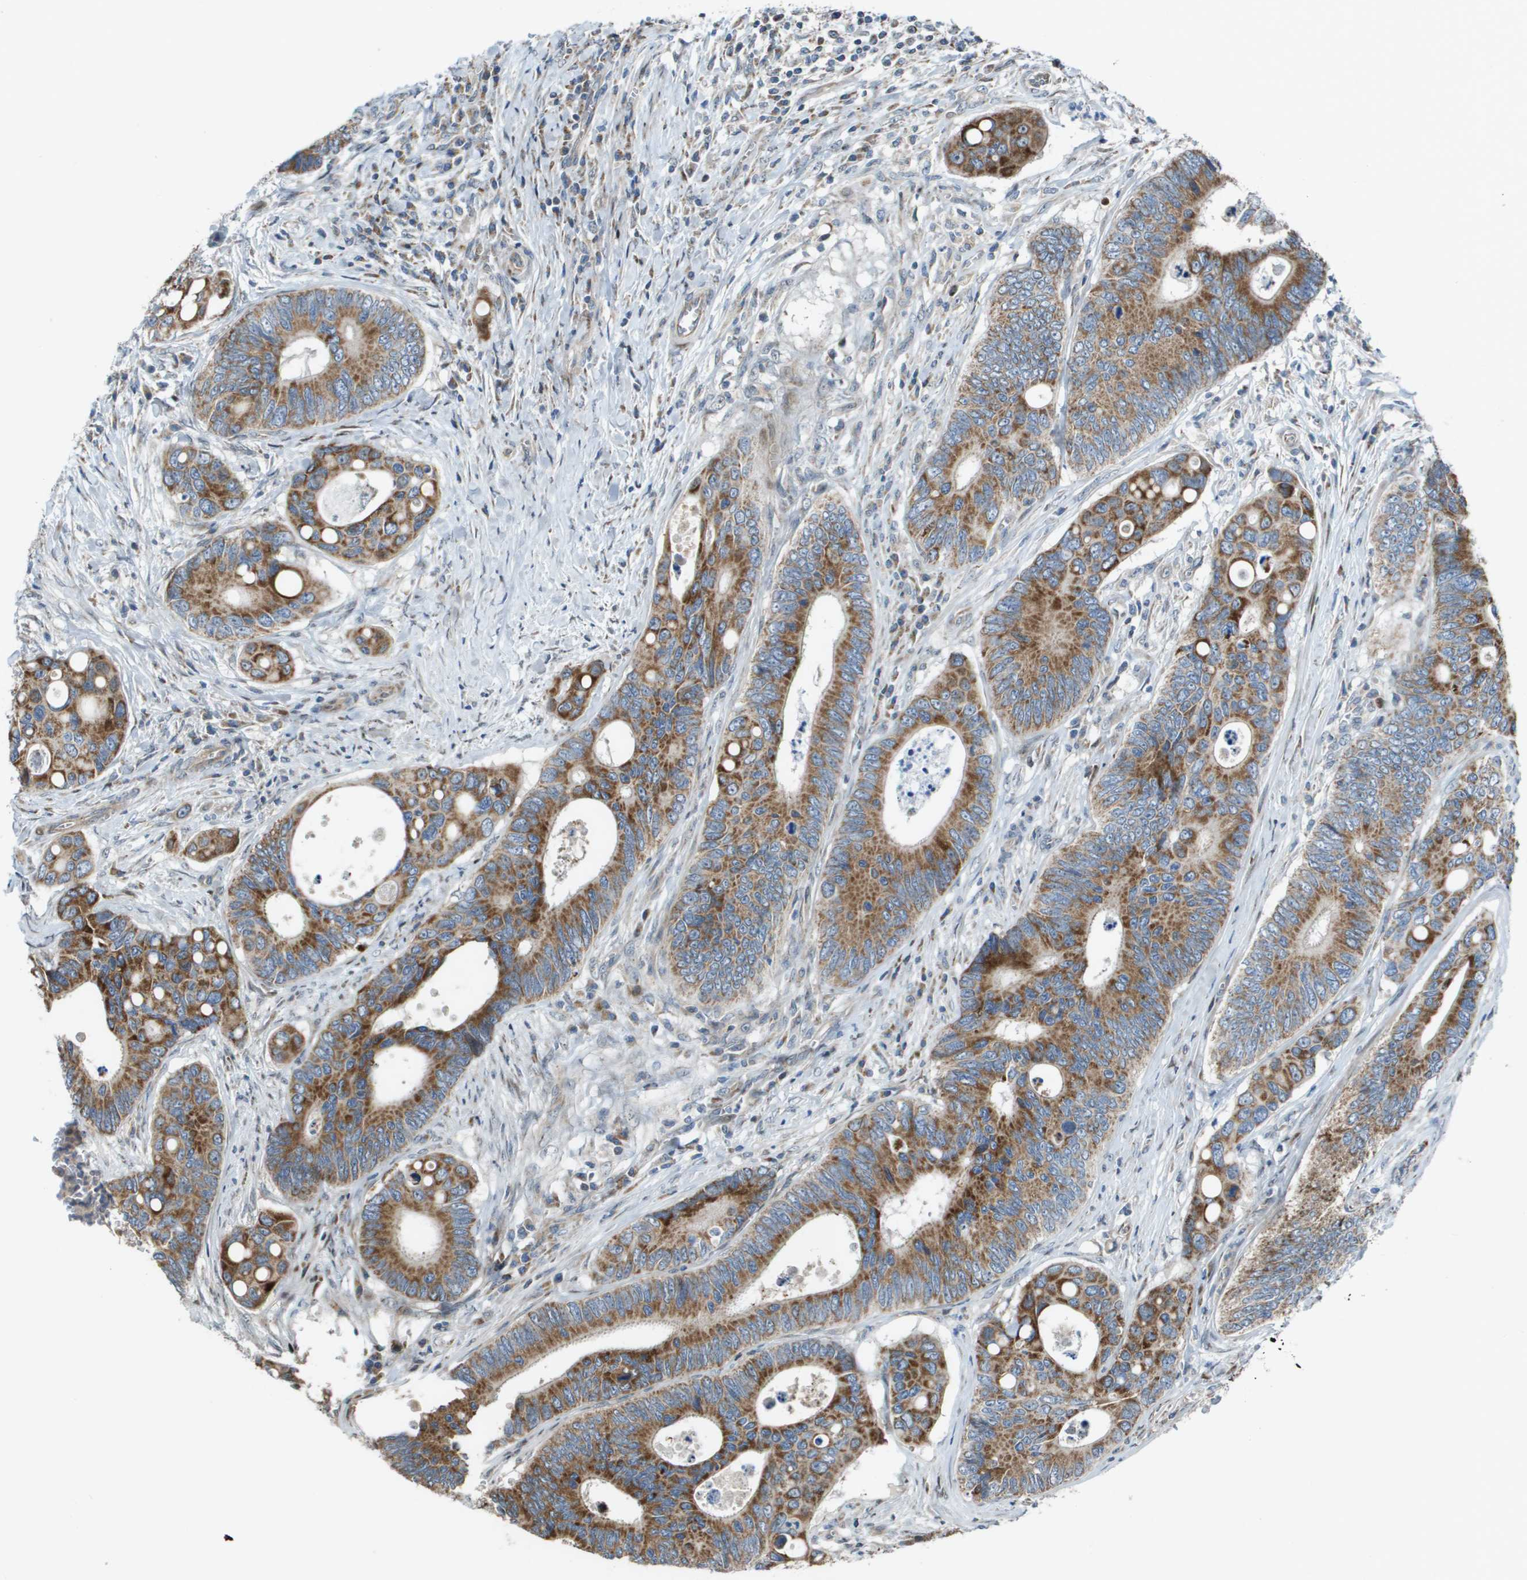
{"staining": {"intensity": "moderate", "quantity": ">75%", "location": "cytoplasmic/membranous"}, "tissue": "colorectal cancer", "cell_type": "Tumor cells", "image_type": "cancer", "snomed": [{"axis": "morphology", "description": "Inflammation, NOS"}, {"axis": "morphology", "description": "Adenocarcinoma, NOS"}, {"axis": "topography", "description": "Colon"}], "caption": "Immunohistochemical staining of human colorectal cancer (adenocarcinoma) exhibits medium levels of moderate cytoplasmic/membranous staining in approximately >75% of tumor cells.", "gene": "MGAT3", "patient": {"sex": "male", "age": 72}}